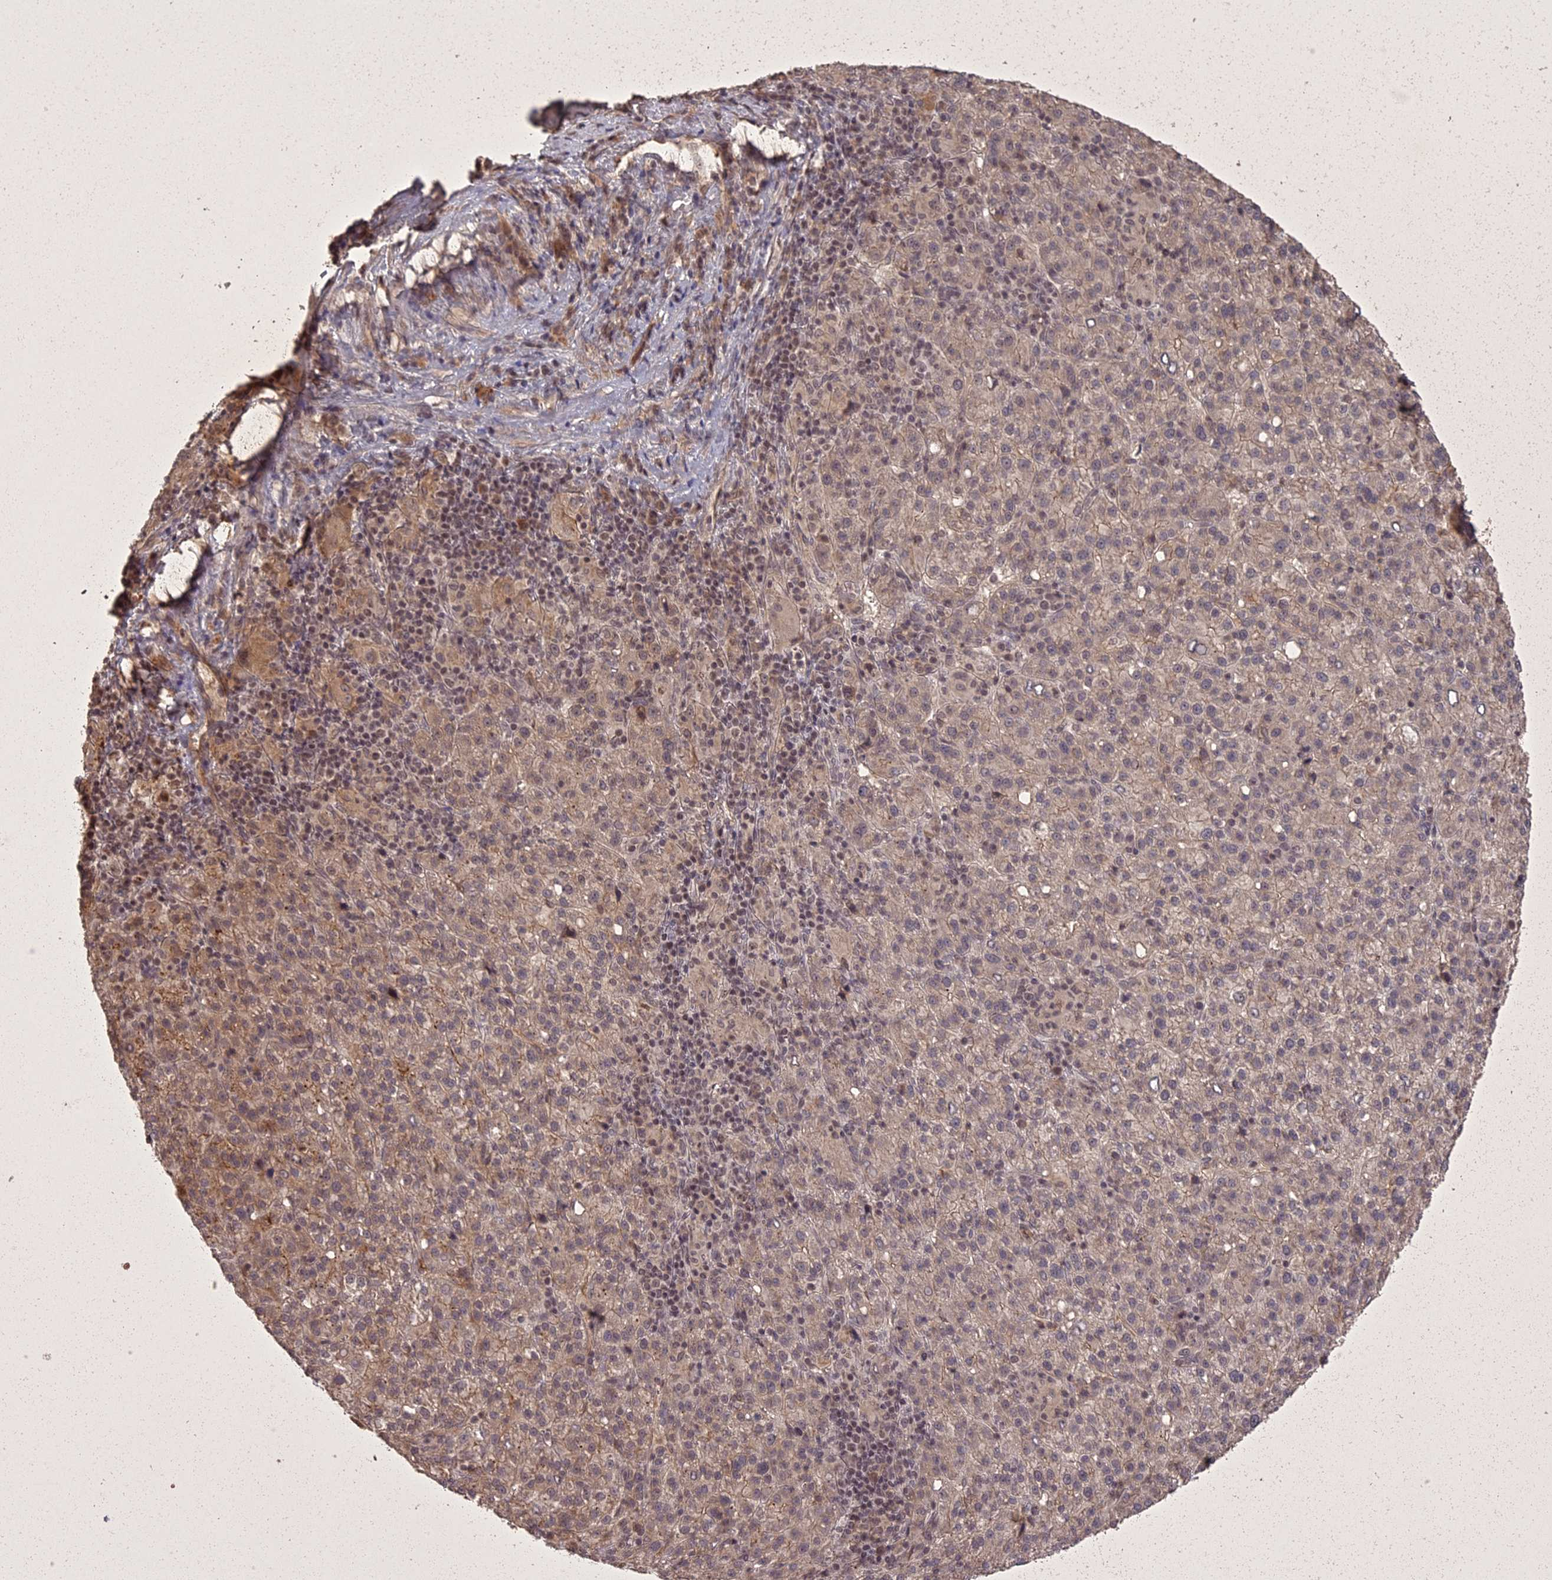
{"staining": {"intensity": "moderate", "quantity": "<25%", "location": "cytoplasmic/membranous"}, "tissue": "liver cancer", "cell_type": "Tumor cells", "image_type": "cancer", "snomed": [{"axis": "morphology", "description": "Carcinoma, Hepatocellular, NOS"}, {"axis": "topography", "description": "Liver"}], "caption": "The histopathology image shows a brown stain indicating the presence of a protein in the cytoplasmic/membranous of tumor cells in liver hepatocellular carcinoma.", "gene": "ING5", "patient": {"sex": "female", "age": 58}}